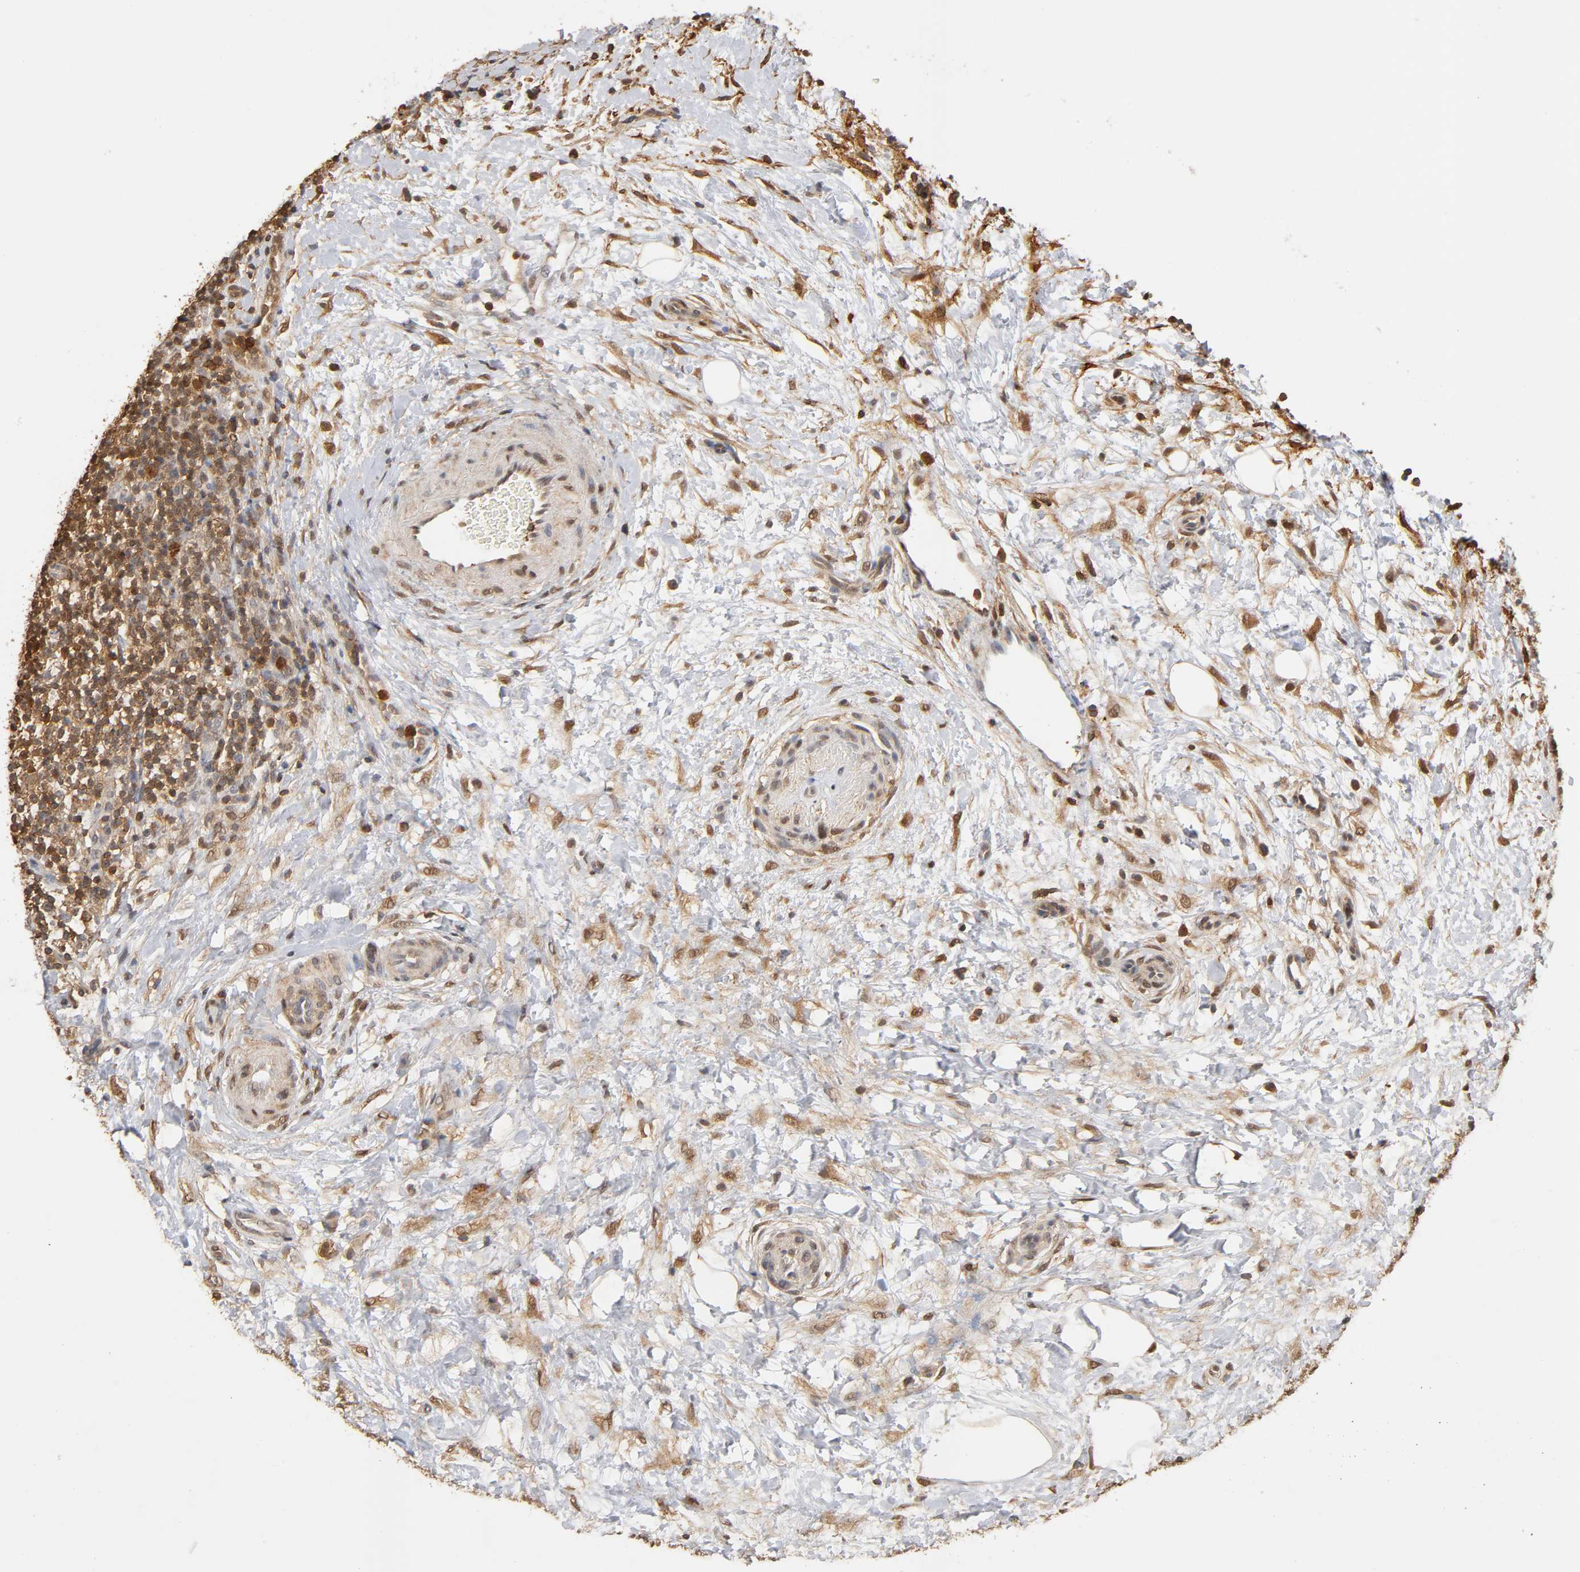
{"staining": {"intensity": "moderate", "quantity": ">75%", "location": "cytoplasmic/membranous,nuclear"}, "tissue": "lymphoma", "cell_type": "Tumor cells", "image_type": "cancer", "snomed": [{"axis": "morphology", "description": "Malignant lymphoma, non-Hodgkin's type, Low grade"}, {"axis": "topography", "description": "Lymph node"}], "caption": "Immunohistochemical staining of malignant lymphoma, non-Hodgkin's type (low-grade) exhibits moderate cytoplasmic/membranous and nuclear protein expression in about >75% of tumor cells.", "gene": "ANXA11", "patient": {"sex": "female", "age": 76}}